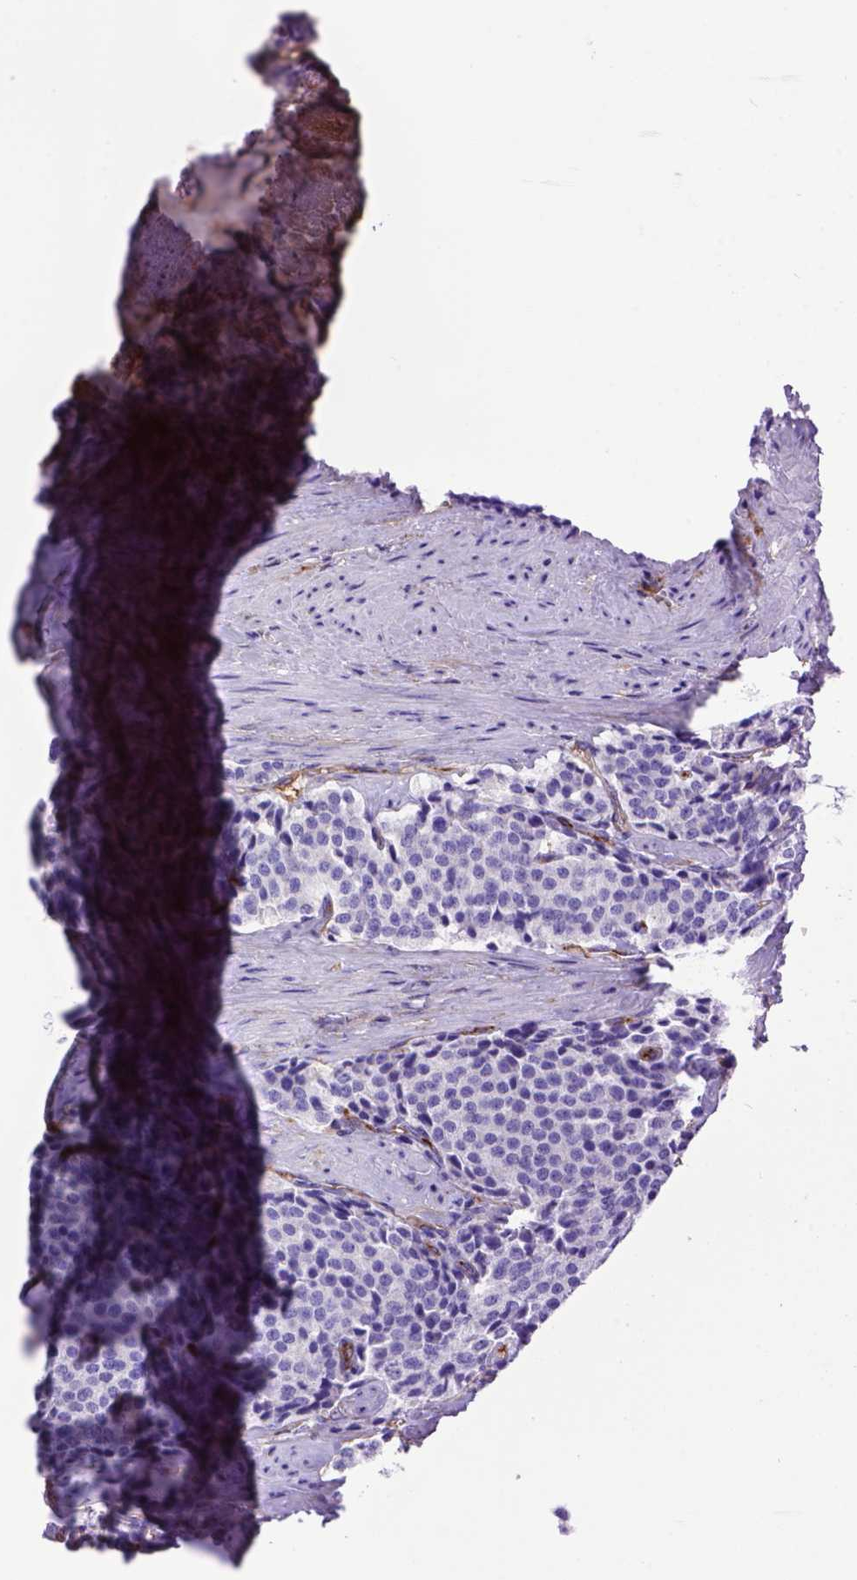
{"staining": {"intensity": "negative", "quantity": "none", "location": "none"}, "tissue": "carcinoid", "cell_type": "Tumor cells", "image_type": "cancer", "snomed": [{"axis": "morphology", "description": "Carcinoid, malignant, NOS"}, {"axis": "topography", "description": "Small intestine"}], "caption": "High power microscopy photomicrograph of an IHC histopathology image of carcinoid, revealing no significant staining in tumor cells.", "gene": "ENG", "patient": {"sex": "female", "age": 58}}